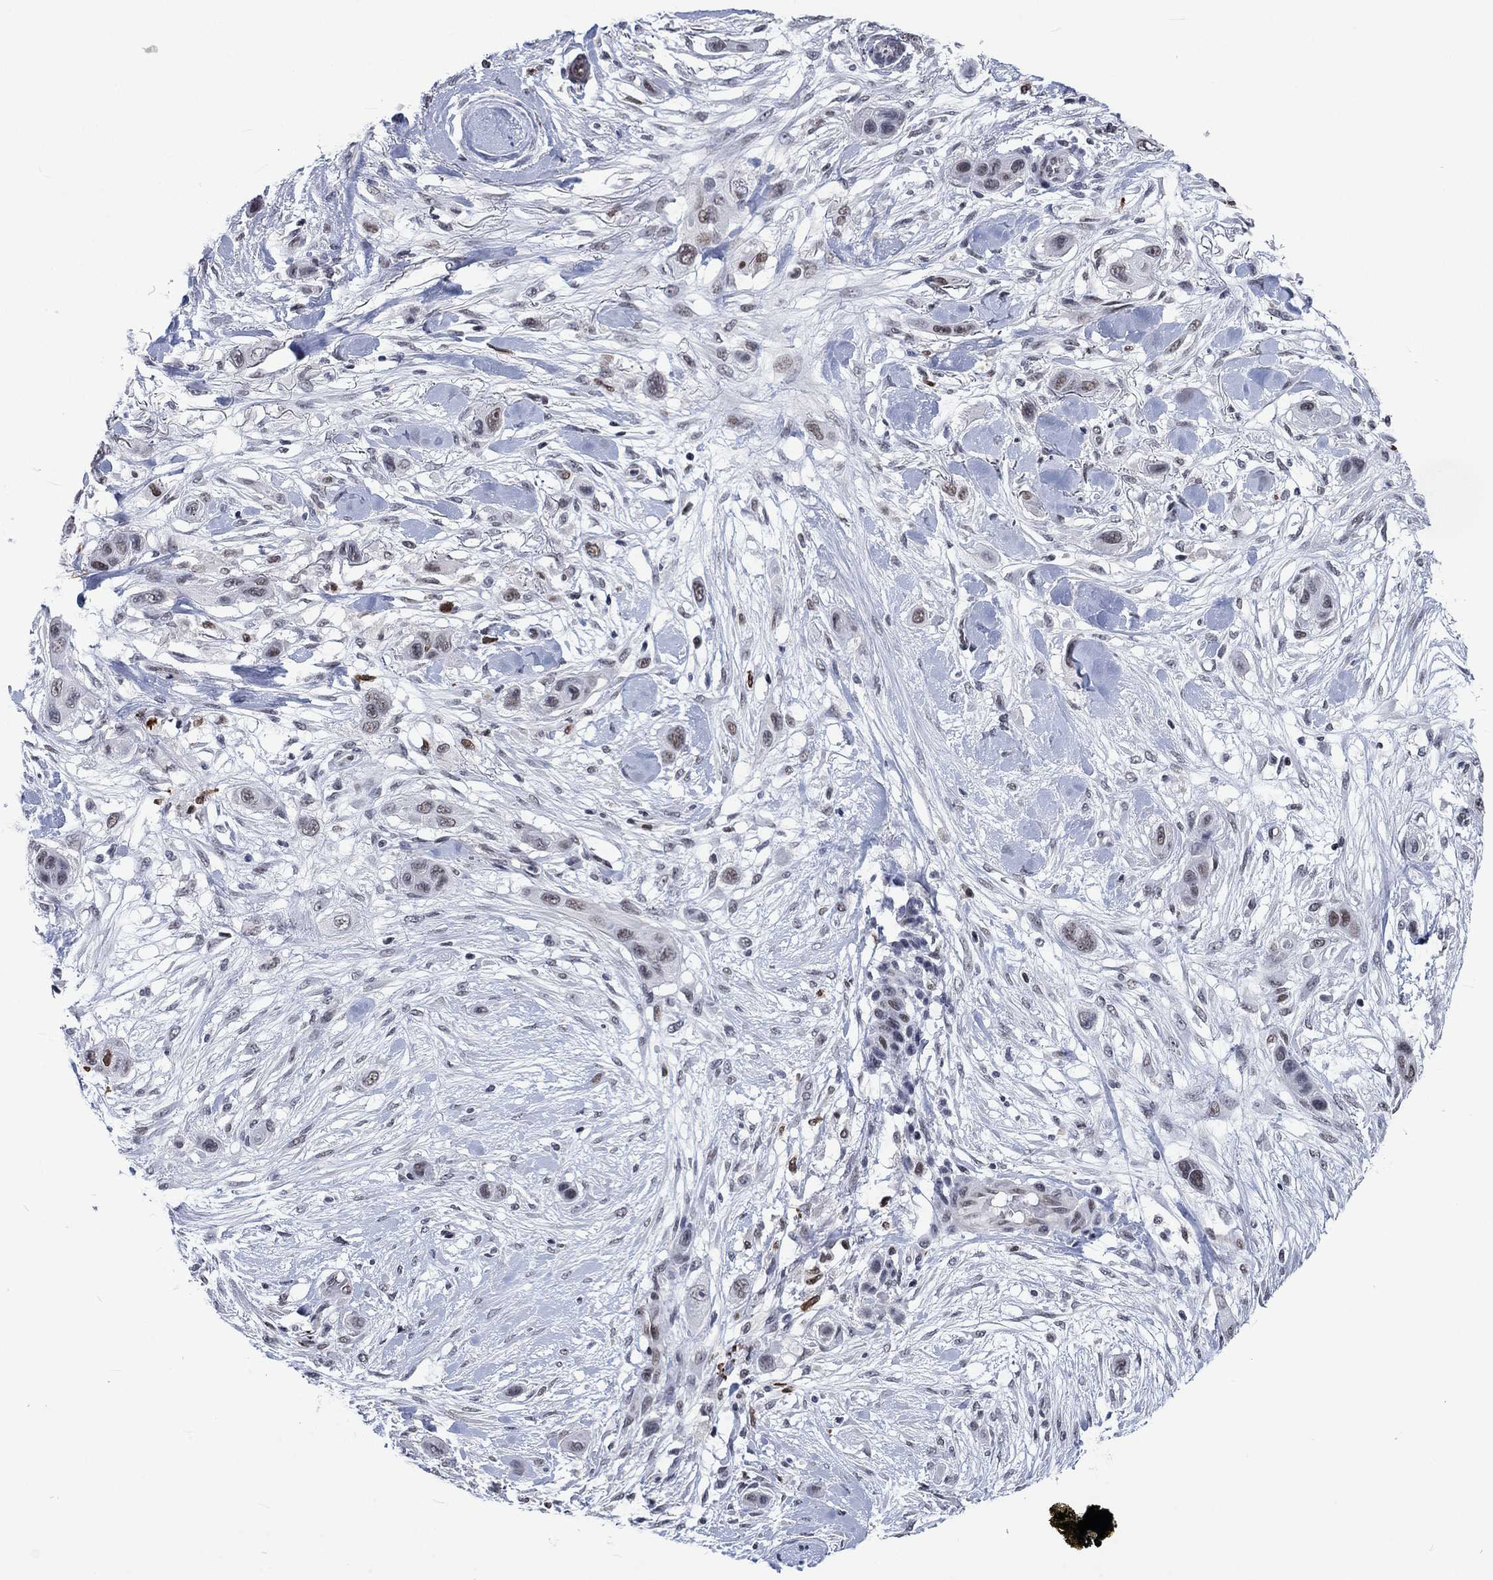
{"staining": {"intensity": "moderate", "quantity": "25%-75%", "location": "nuclear"}, "tissue": "skin cancer", "cell_type": "Tumor cells", "image_type": "cancer", "snomed": [{"axis": "morphology", "description": "Squamous cell carcinoma, NOS"}, {"axis": "topography", "description": "Skin"}], "caption": "DAB (3,3'-diaminobenzidine) immunohistochemical staining of squamous cell carcinoma (skin) shows moderate nuclear protein staining in approximately 25%-75% of tumor cells.", "gene": "HCFC1", "patient": {"sex": "male", "age": 79}}